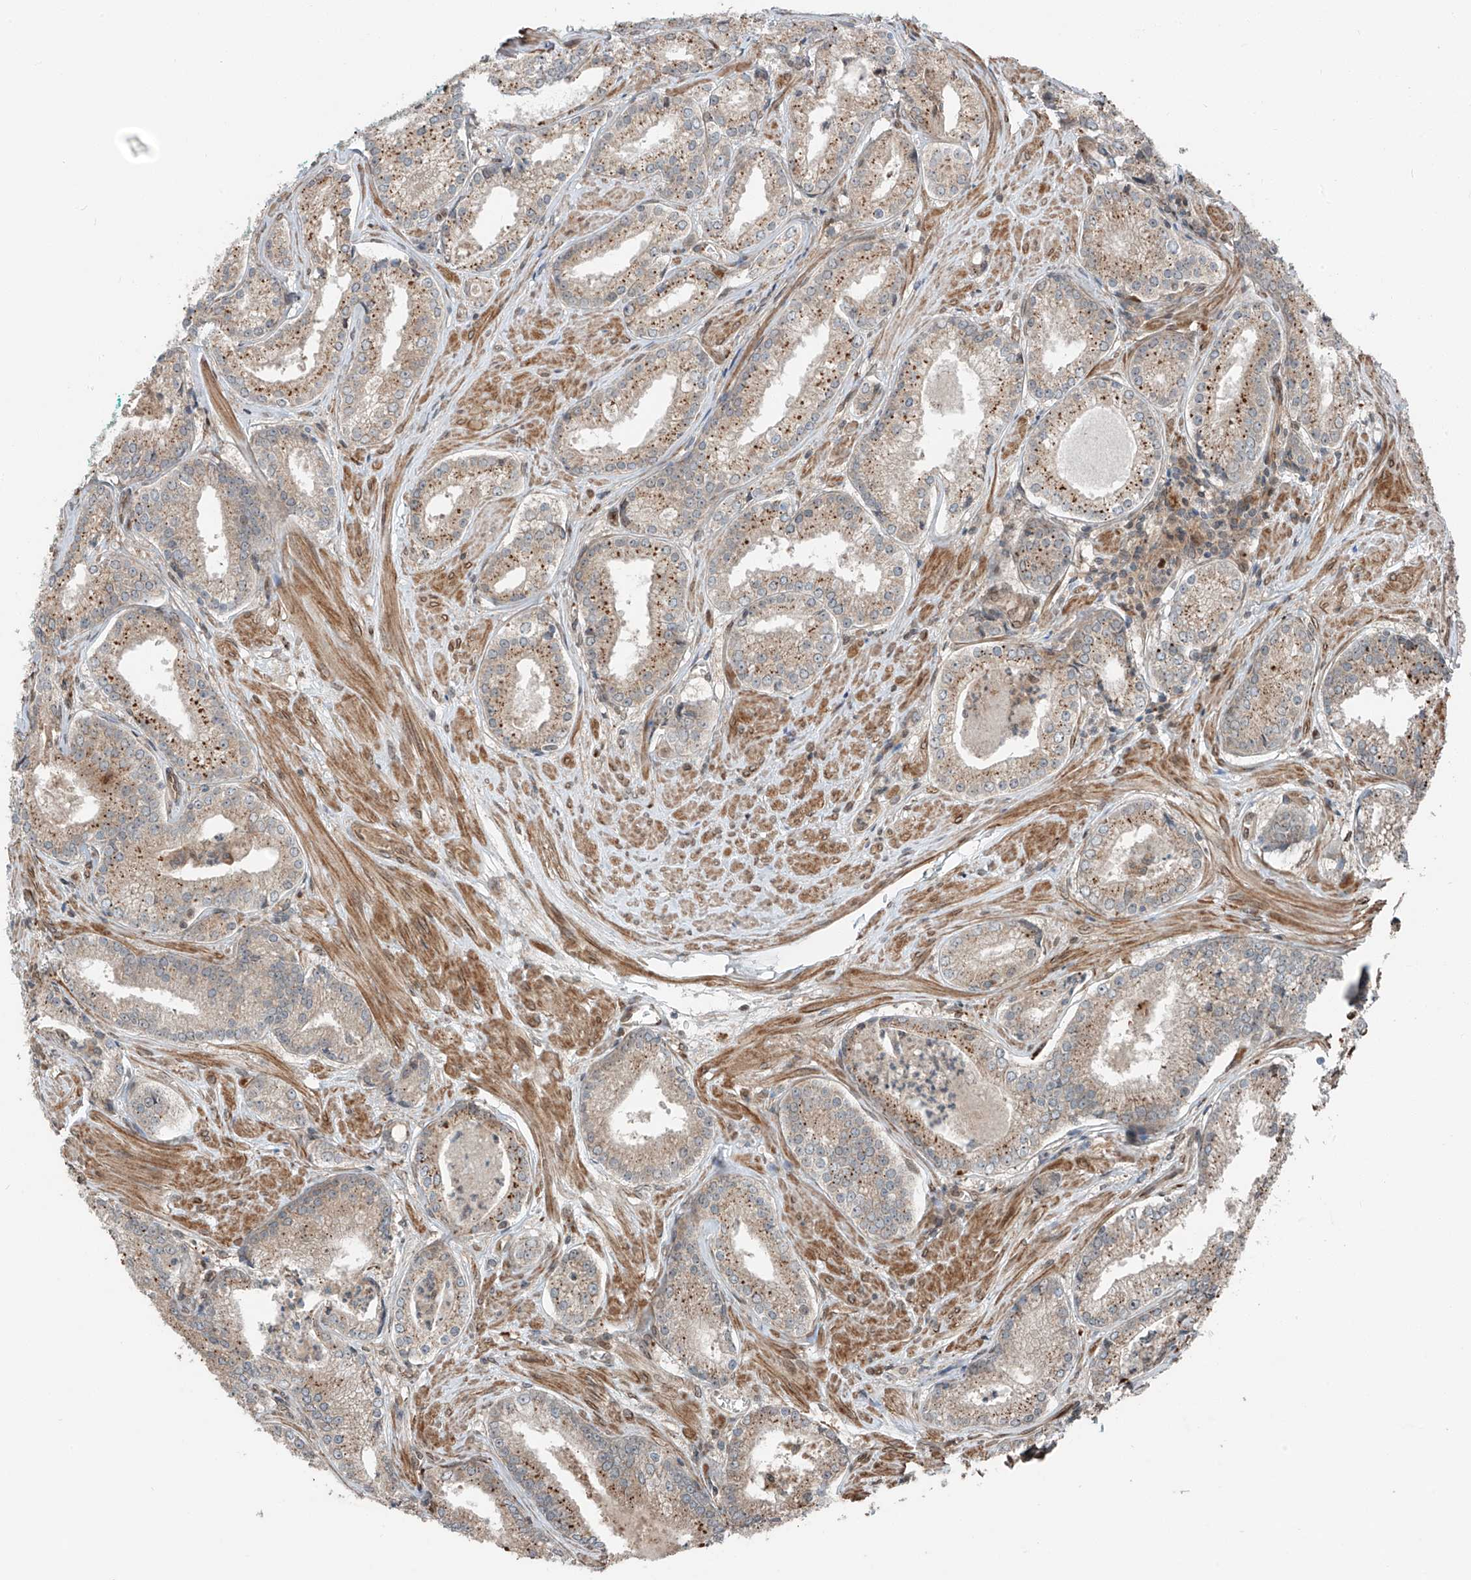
{"staining": {"intensity": "weak", "quantity": ">75%", "location": "cytoplasmic/membranous"}, "tissue": "prostate cancer", "cell_type": "Tumor cells", "image_type": "cancer", "snomed": [{"axis": "morphology", "description": "Adenocarcinoma, Low grade"}, {"axis": "topography", "description": "Prostate"}], "caption": "A brown stain labels weak cytoplasmic/membranous staining of a protein in prostate cancer (low-grade adenocarcinoma) tumor cells.", "gene": "CEP162", "patient": {"sex": "male", "age": 54}}